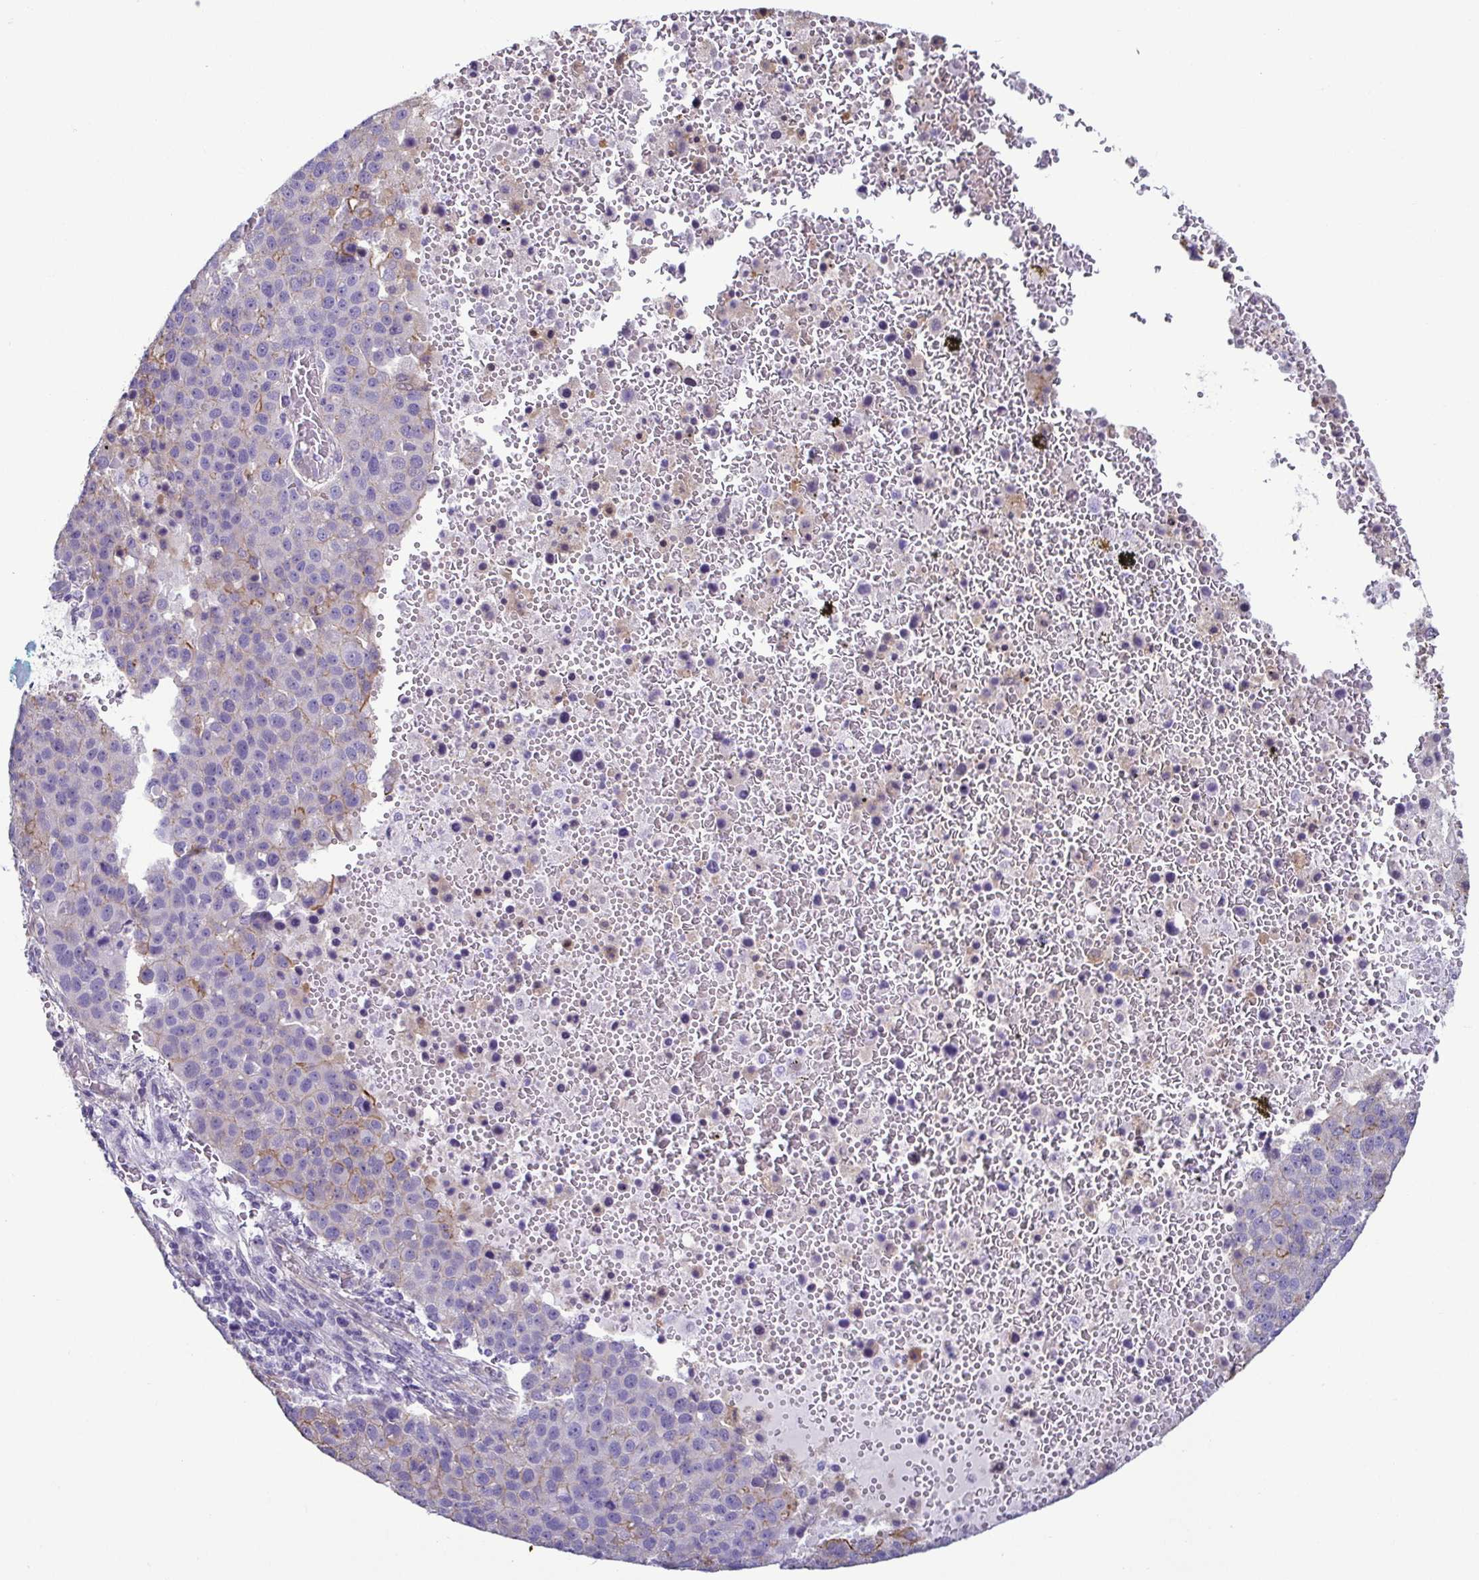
{"staining": {"intensity": "moderate", "quantity": "<25%", "location": "cytoplasmic/membranous"}, "tissue": "pancreatic cancer", "cell_type": "Tumor cells", "image_type": "cancer", "snomed": [{"axis": "morphology", "description": "Adenocarcinoma, NOS"}, {"axis": "topography", "description": "Pancreas"}], "caption": "A high-resolution histopathology image shows immunohistochemistry staining of adenocarcinoma (pancreatic), which demonstrates moderate cytoplasmic/membranous staining in about <25% of tumor cells.", "gene": "CASP14", "patient": {"sex": "female", "age": 61}}